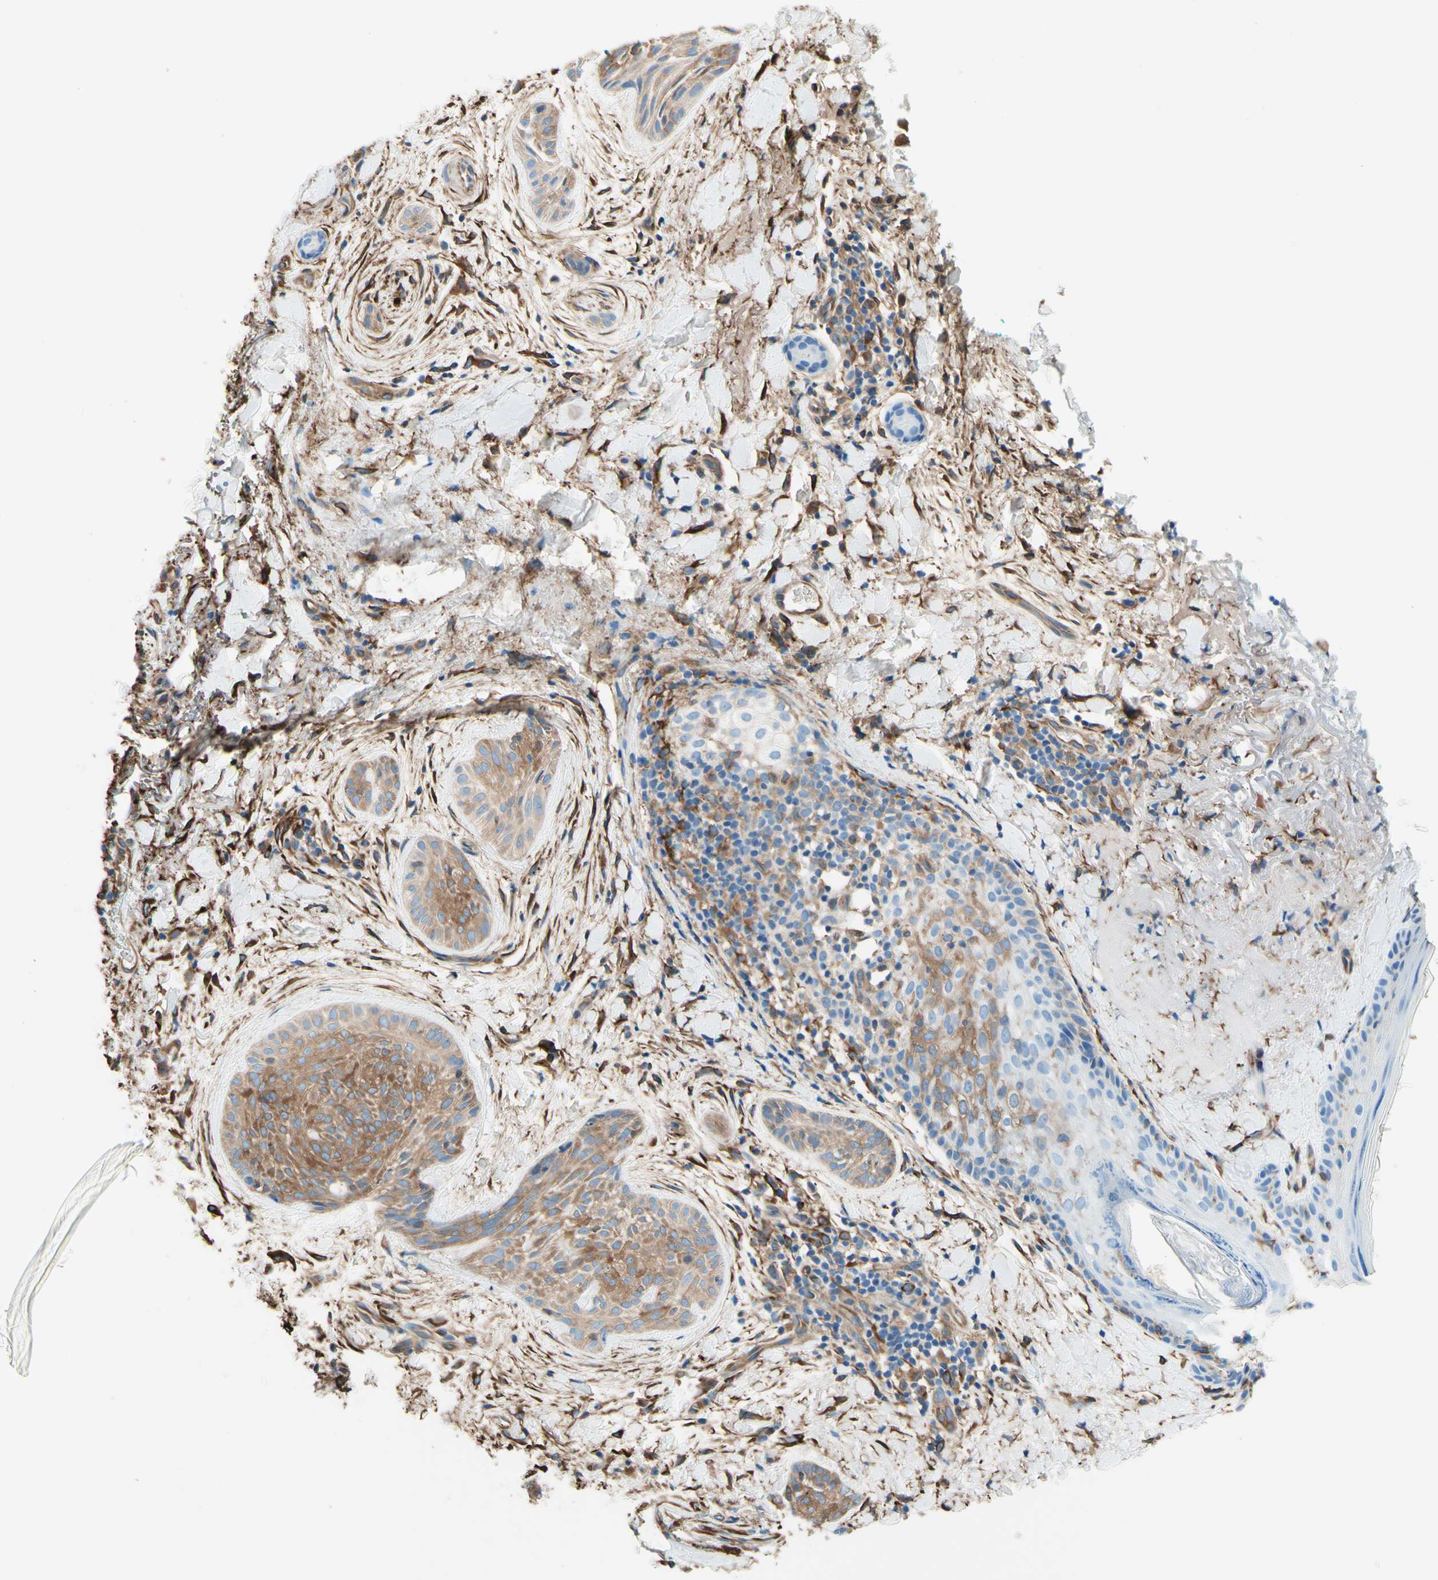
{"staining": {"intensity": "moderate", "quantity": ">75%", "location": "cytoplasmic/membranous"}, "tissue": "skin cancer", "cell_type": "Tumor cells", "image_type": "cancer", "snomed": [{"axis": "morphology", "description": "Normal tissue, NOS"}, {"axis": "morphology", "description": "Basal cell carcinoma"}, {"axis": "topography", "description": "Skin"}], "caption": "Skin cancer (basal cell carcinoma) stained for a protein (brown) exhibits moderate cytoplasmic/membranous positive staining in about >75% of tumor cells.", "gene": "DPYSL3", "patient": {"sex": "female", "age": 71}}